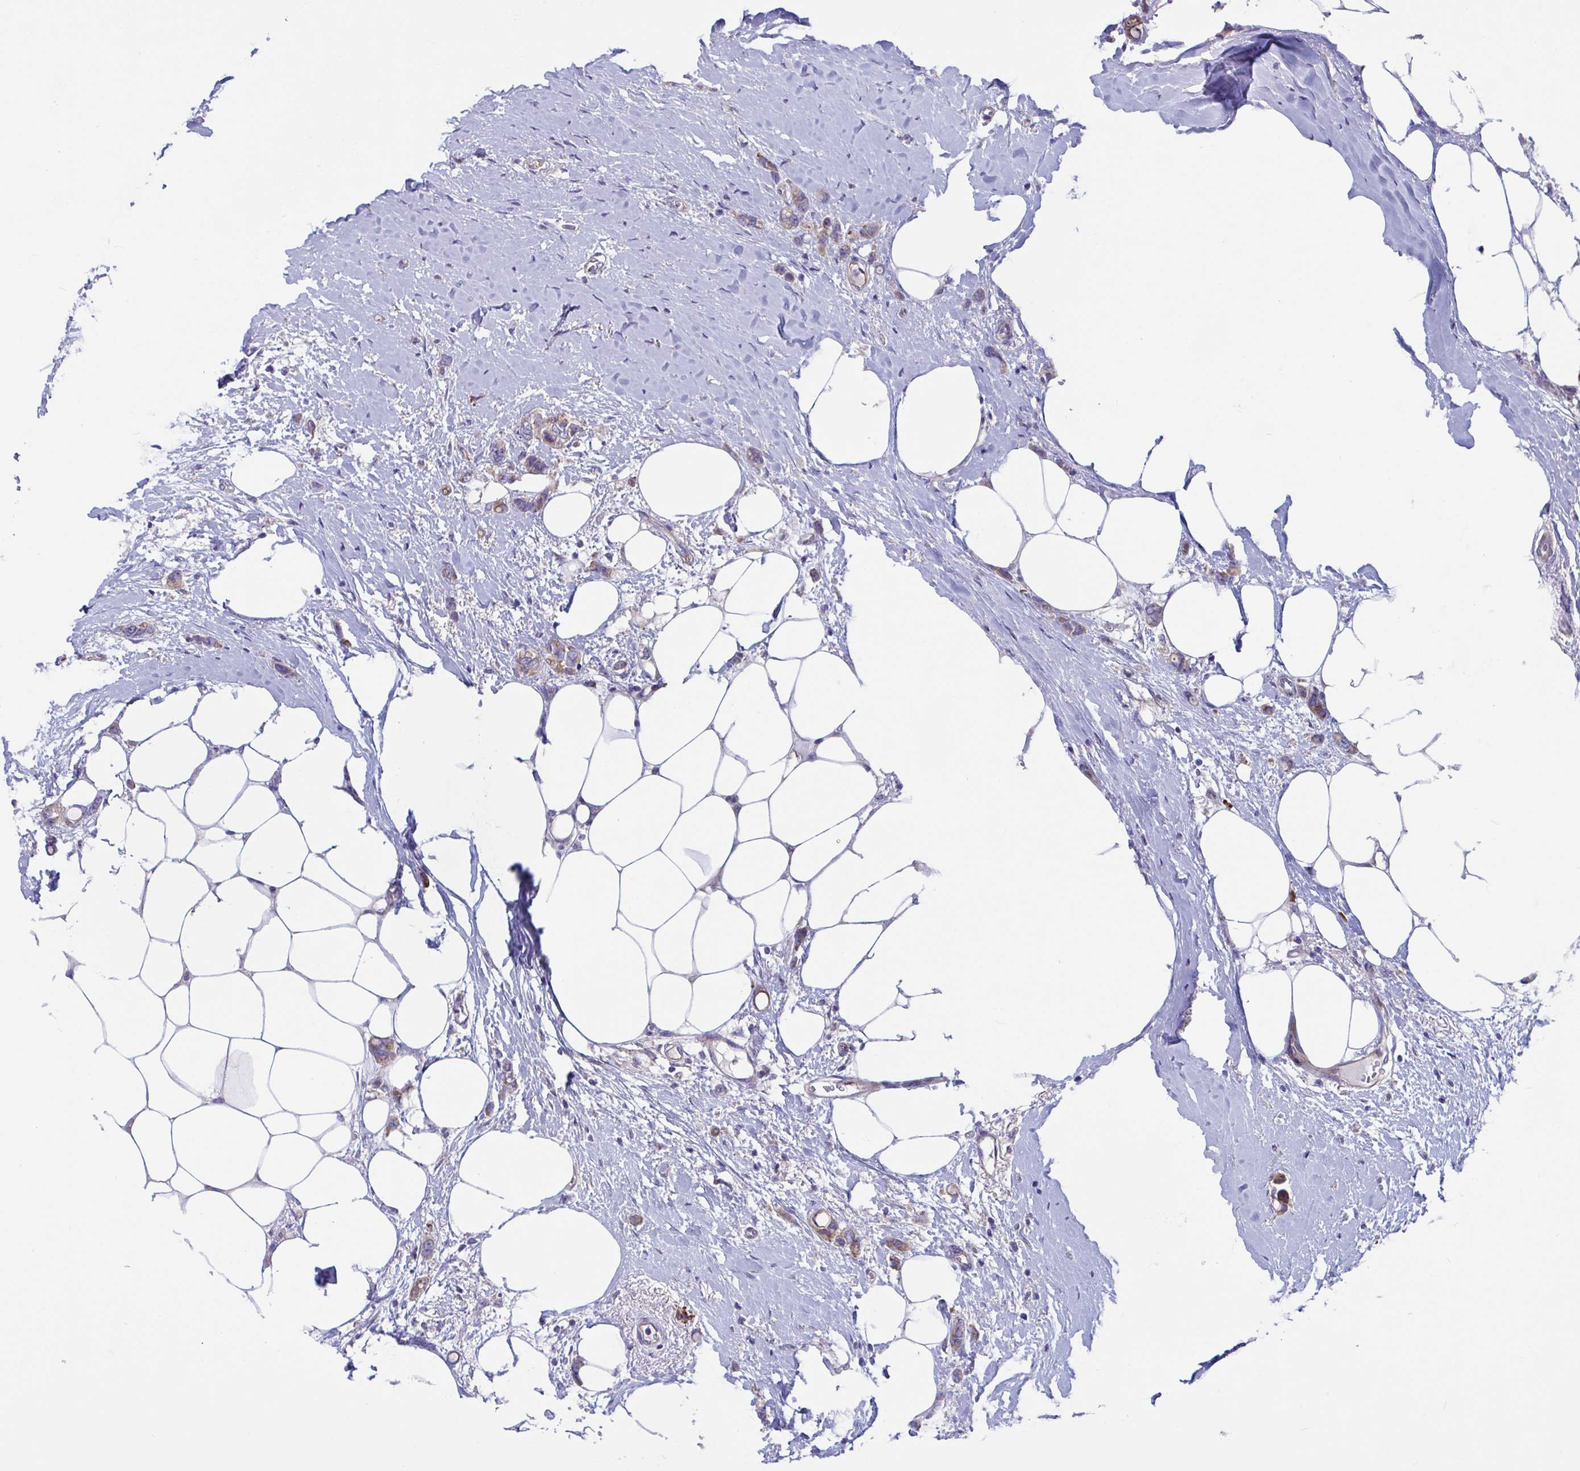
{"staining": {"intensity": "weak", "quantity": ">75%", "location": "cytoplasmic/membranous"}, "tissue": "breast cancer", "cell_type": "Tumor cells", "image_type": "cancer", "snomed": [{"axis": "morphology", "description": "Lobular carcinoma"}, {"axis": "topography", "description": "Breast"}], "caption": "Protein staining of breast cancer (lobular carcinoma) tissue shows weak cytoplasmic/membranous staining in about >75% of tumor cells. The staining is performed using DAB (3,3'-diaminobenzidine) brown chromogen to label protein expression. The nuclei are counter-stained blue using hematoxylin.", "gene": "WBP1", "patient": {"sex": "female", "age": 91}}